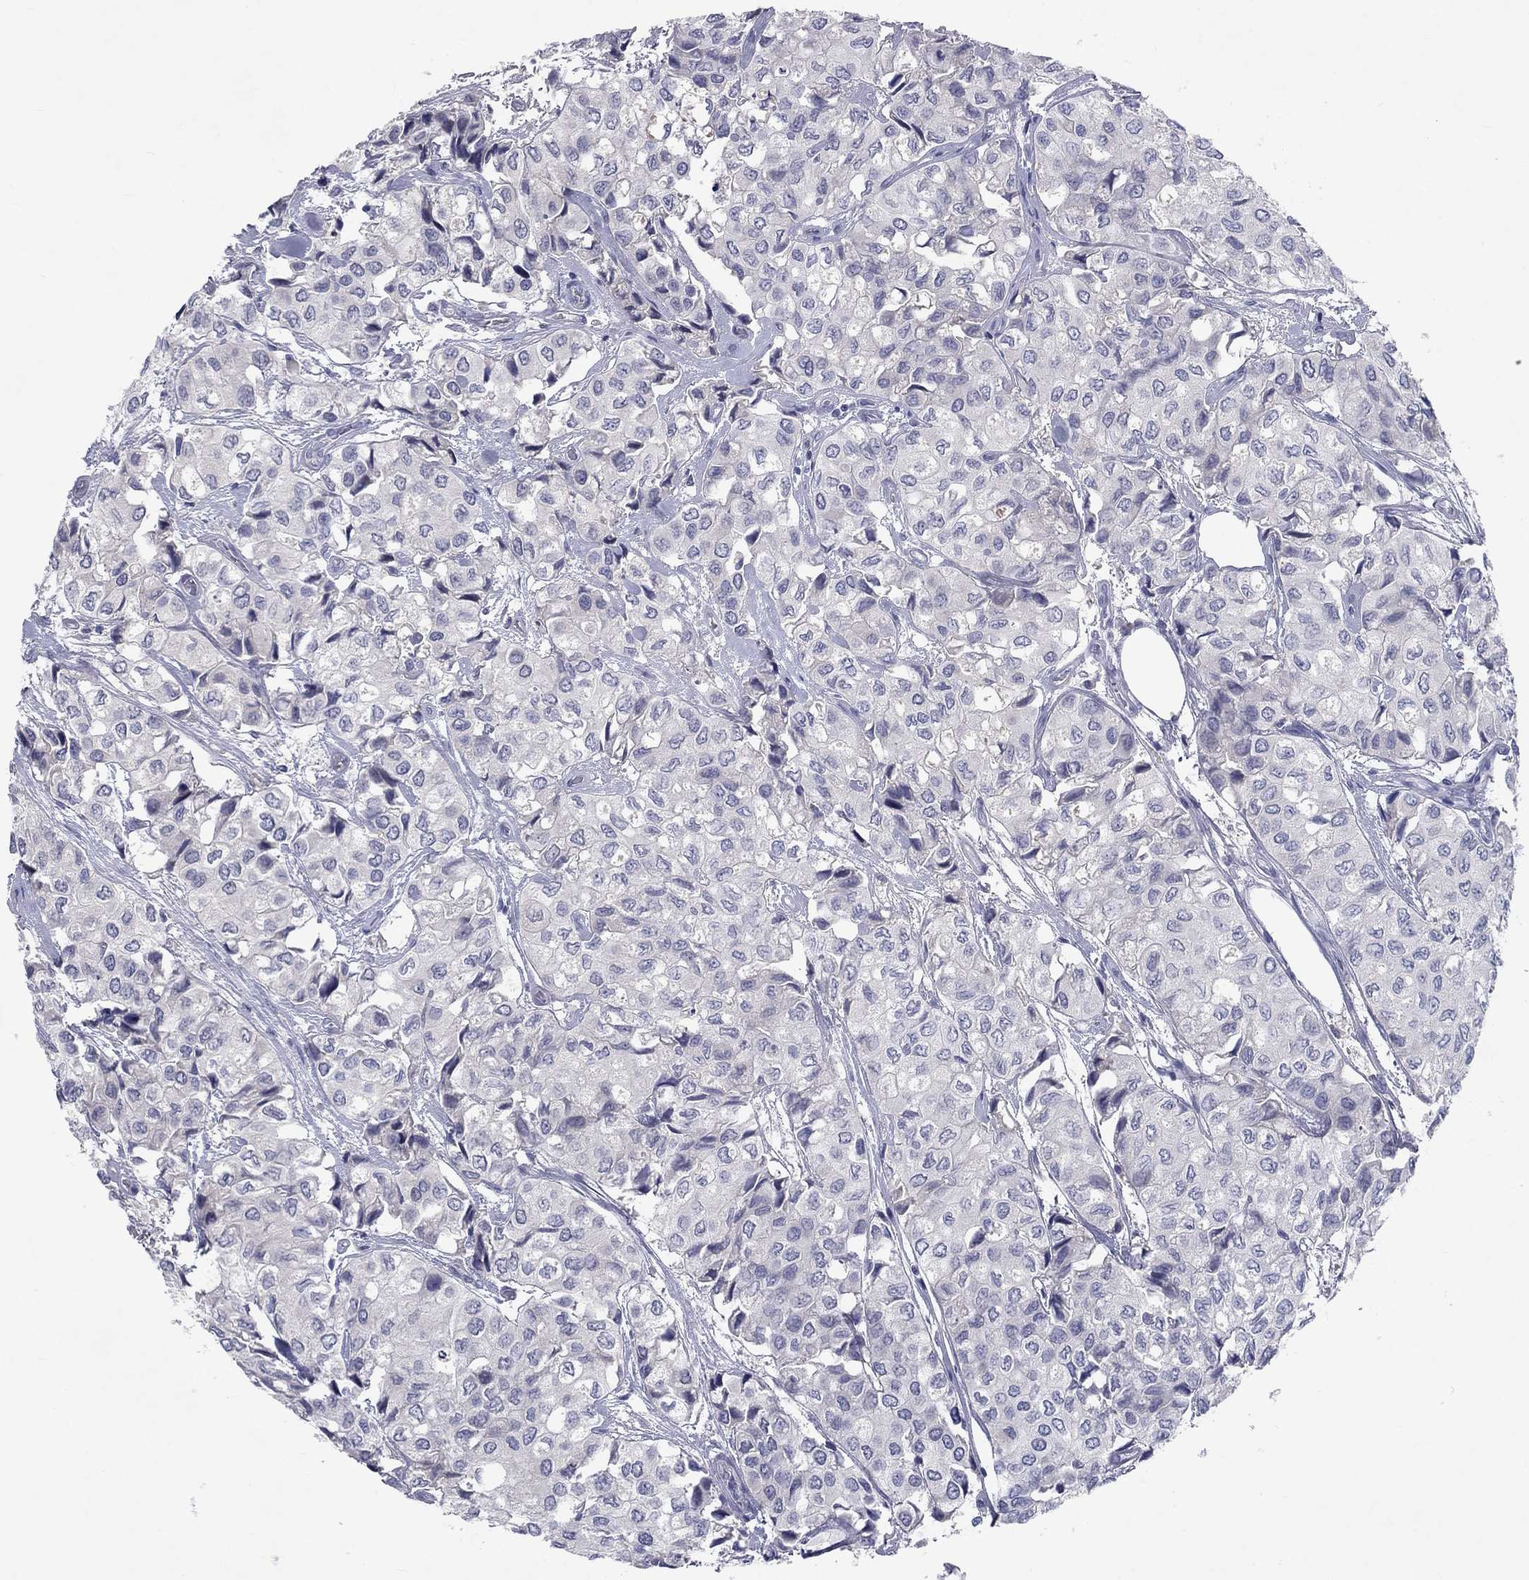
{"staining": {"intensity": "negative", "quantity": "none", "location": "none"}, "tissue": "urothelial cancer", "cell_type": "Tumor cells", "image_type": "cancer", "snomed": [{"axis": "morphology", "description": "Urothelial carcinoma, High grade"}, {"axis": "topography", "description": "Urinary bladder"}], "caption": "The immunohistochemistry (IHC) micrograph has no significant expression in tumor cells of high-grade urothelial carcinoma tissue.", "gene": "CACNA1A", "patient": {"sex": "male", "age": 73}}